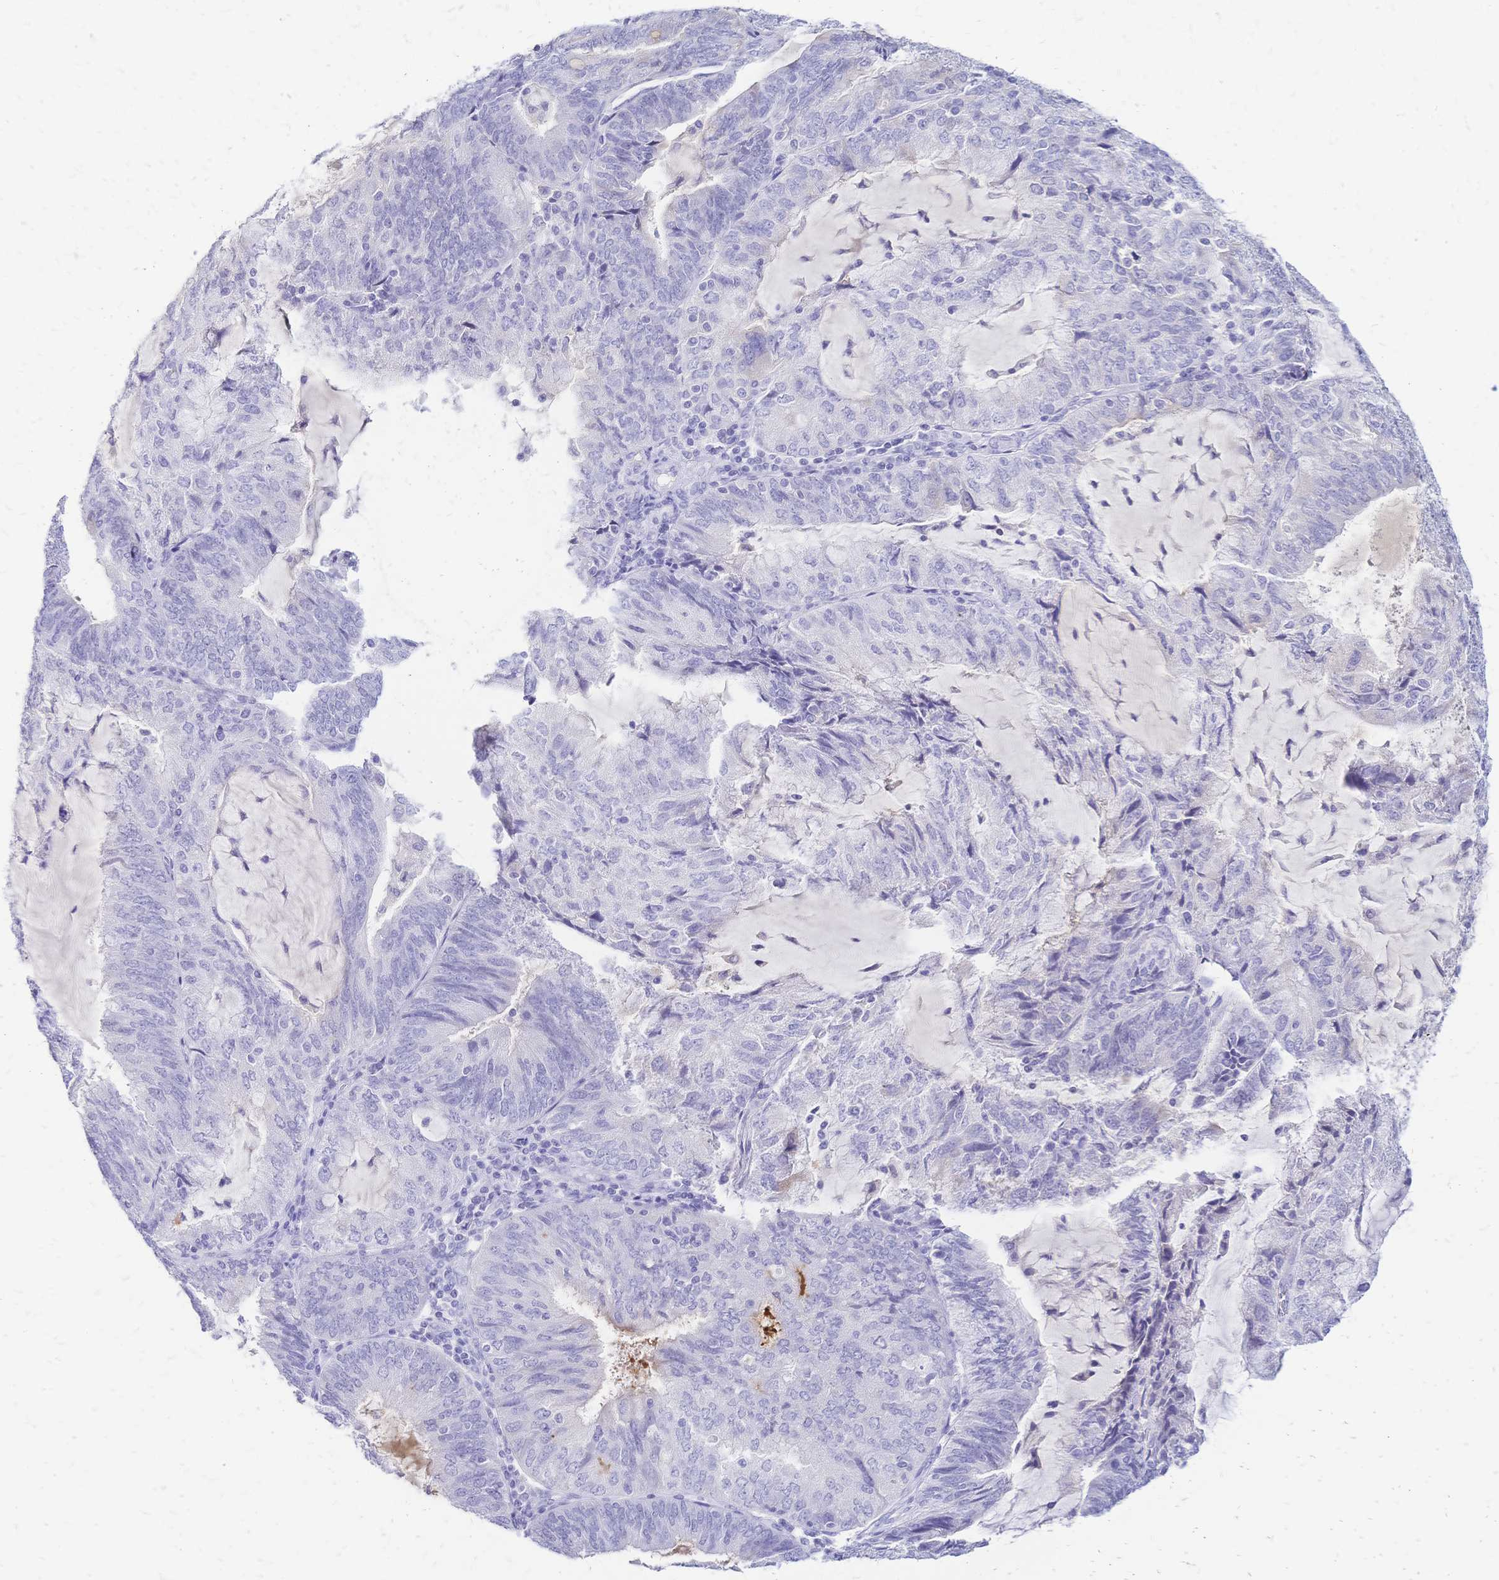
{"staining": {"intensity": "negative", "quantity": "none", "location": "none"}, "tissue": "endometrial cancer", "cell_type": "Tumor cells", "image_type": "cancer", "snomed": [{"axis": "morphology", "description": "Adenocarcinoma, NOS"}, {"axis": "topography", "description": "Endometrium"}], "caption": "This is a image of IHC staining of endometrial adenocarcinoma, which shows no staining in tumor cells.", "gene": "FA2H", "patient": {"sex": "female", "age": 81}}